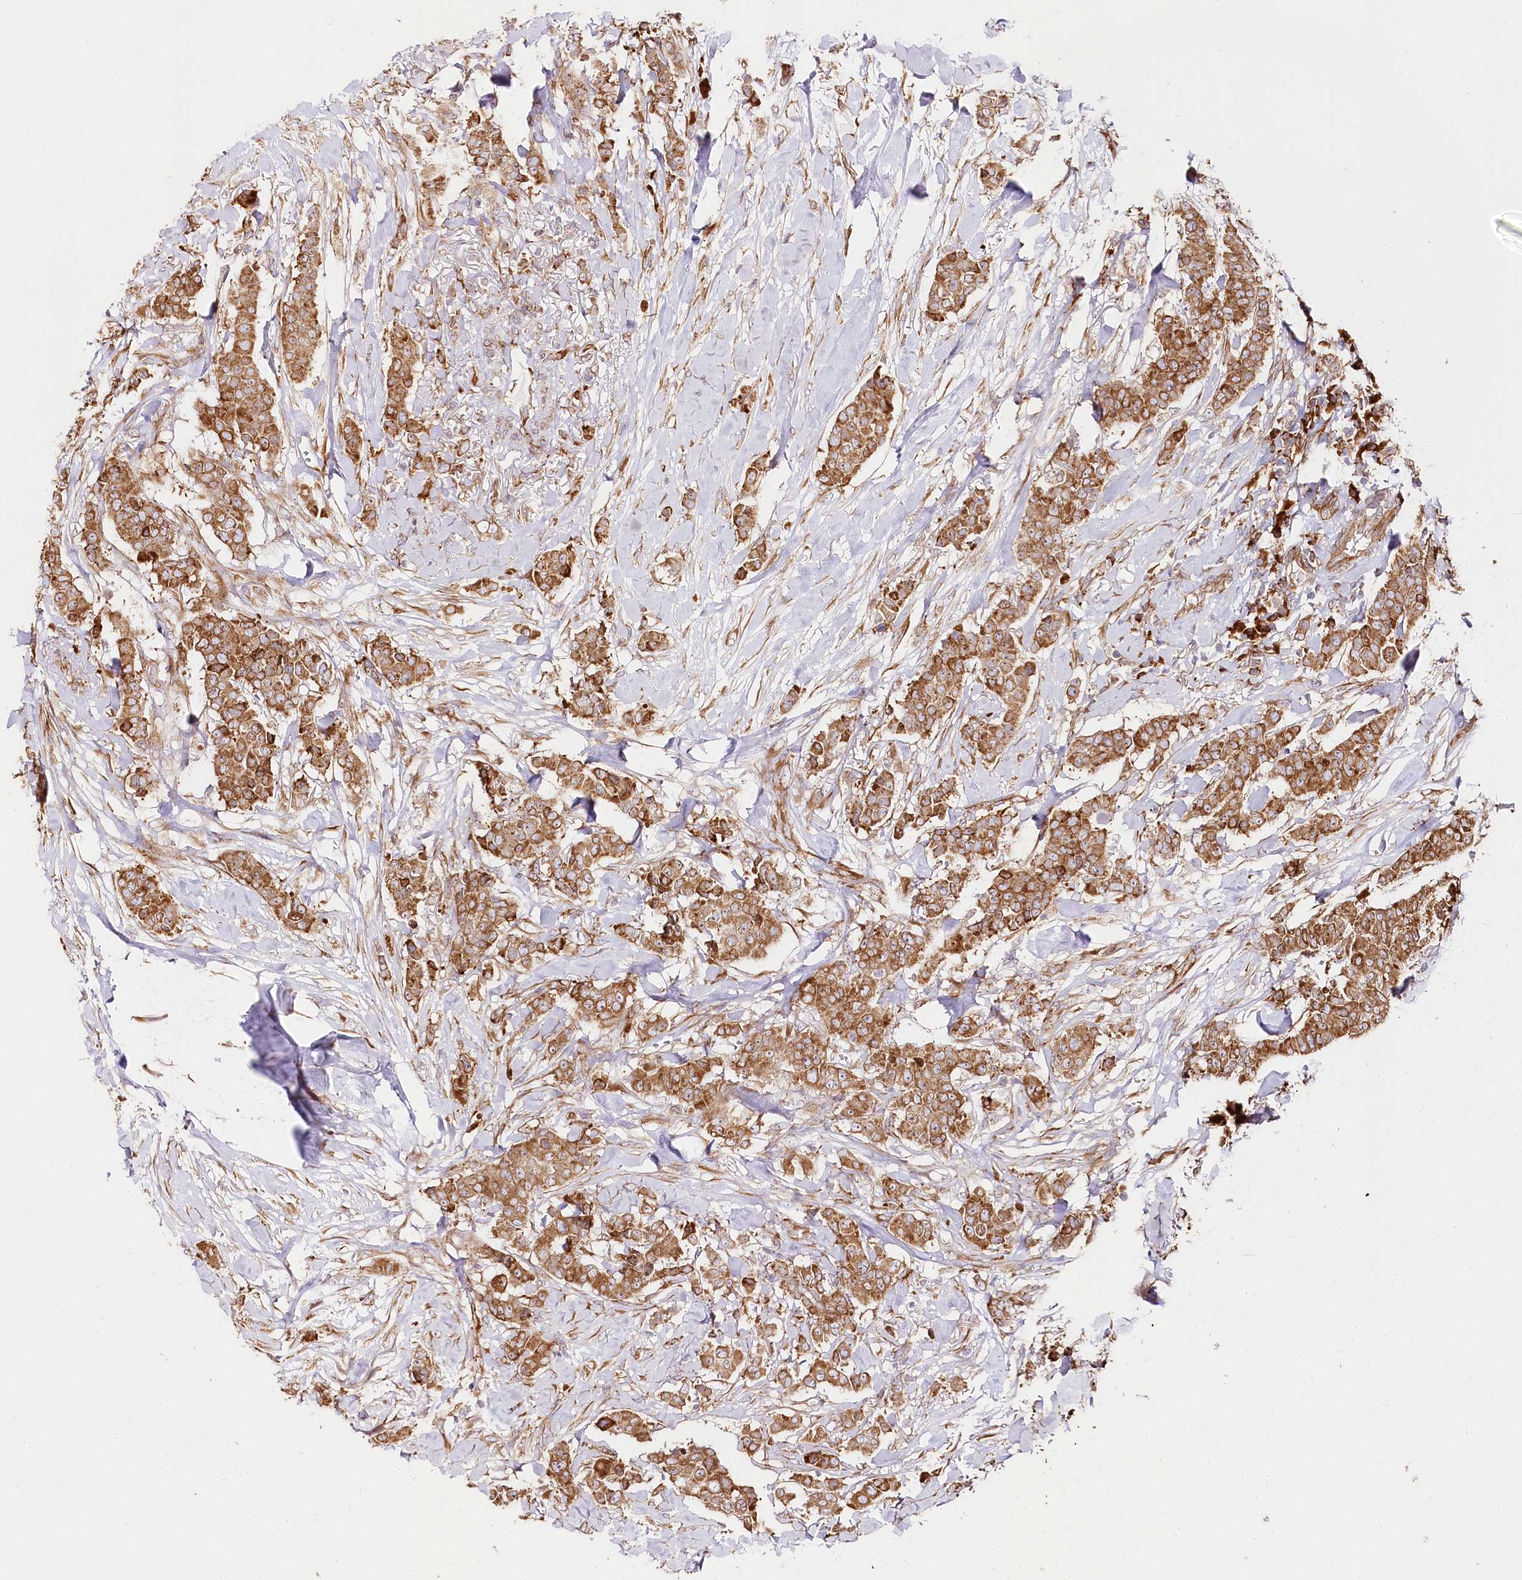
{"staining": {"intensity": "moderate", "quantity": ">75%", "location": "cytoplasmic/membranous"}, "tissue": "breast cancer", "cell_type": "Tumor cells", "image_type": "cancer", "snomed": [{"axis": "morphology", "description": "Duct carcinoma"}, {"axis": "topography", "description": "Breast"}], "caption": "Approximately >75% of tumor cells in breast cancer (infiltrating ductal carcinoma) exhibit moderate cytoplasmic/membranous protein positivity as visualized by brown immunohistochemical staining.", "gene": "CNPY2", "patient": {"sex": "female", "age": 40}}